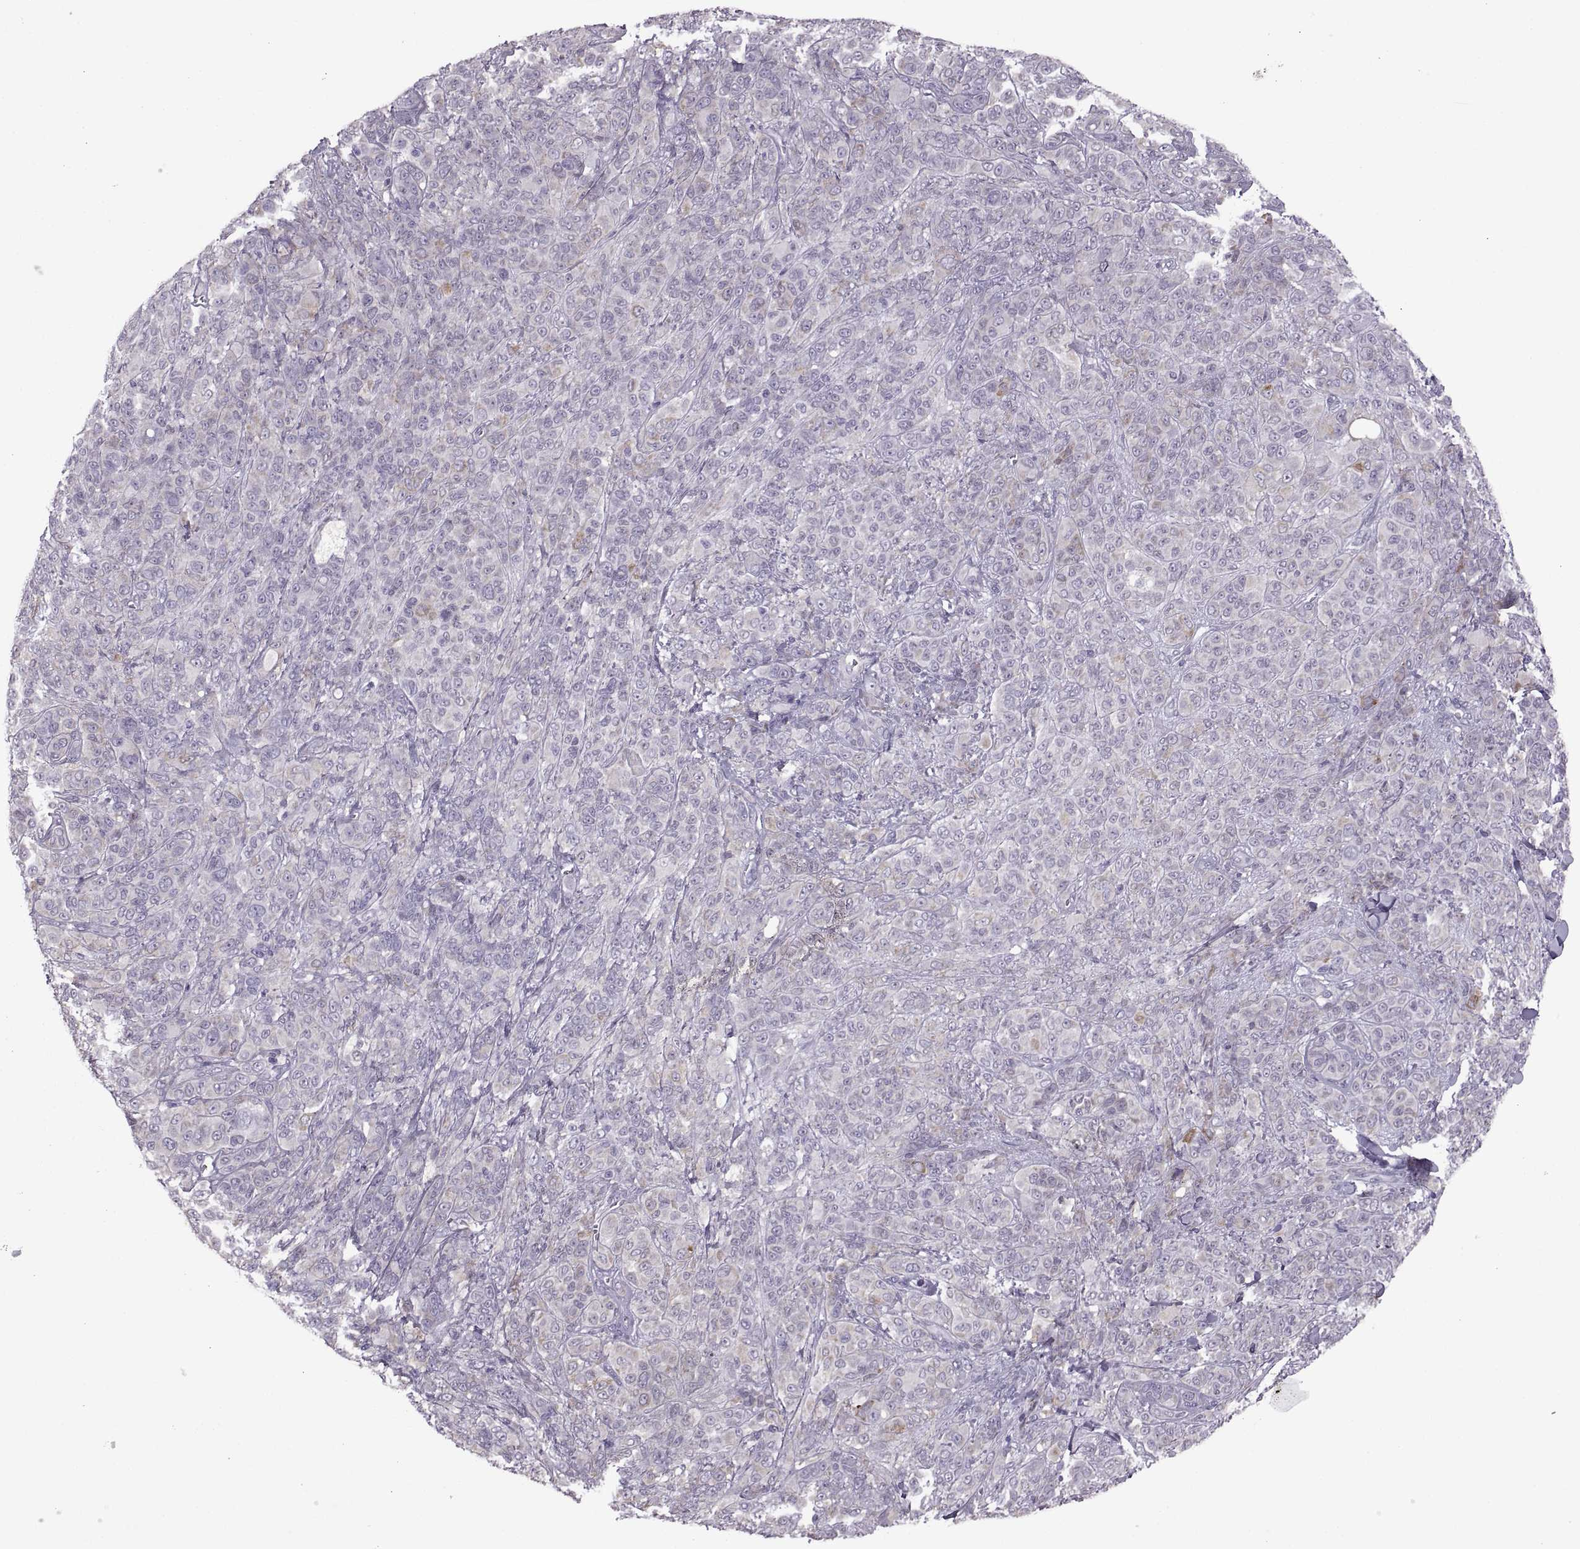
{"staining": {"intensity": "moderate", "quantity": "25%-75%", "location": "cytoplasmic/membranous"}, "tissue": "melanoma", "cell_type": "Tumor cells", "image_type": "cancer", "snomed": [{"axis": "morphology", "description": "Malignant melanoma, NOS"}, {"axis": "topography", "description": "Skin"}], "caption": "Immunohistochemical staining of human melanoma exhibits medium levels of moderate cytoplasmic/membranous staining in approximately 25%-75% of tumor cells.", "gene": "LETM2", "patient": {"sex": "female", "age": 87}}